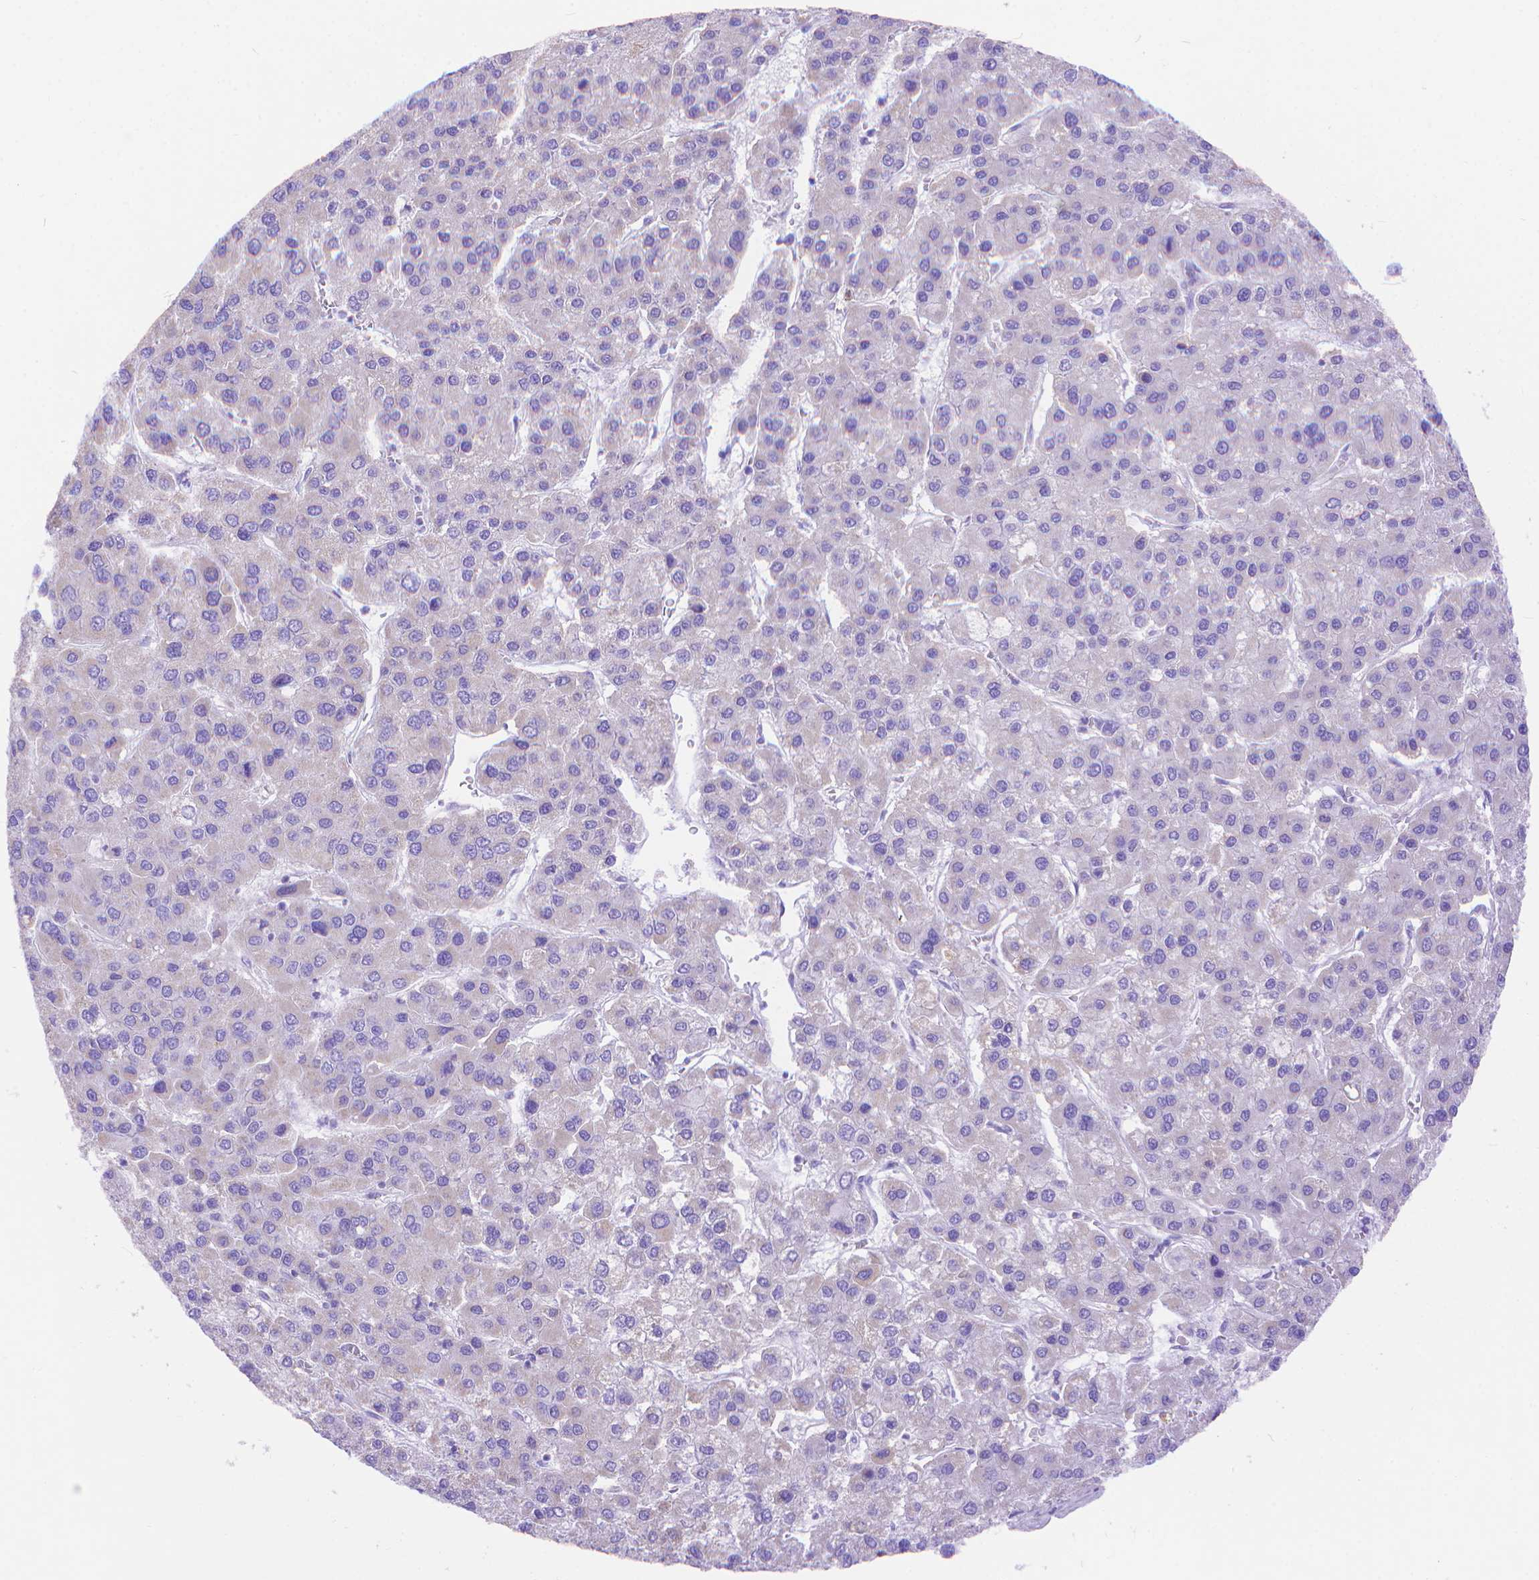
{"staining": {"intensity": "negative", "quantity": "none", "location": "none"}, "tissue": "liver cancer", "cell_type": "Tumor cells", "image_type": "cancer", "snomed": [{"axis": "morphology", "description": "Carcinoma, Hepatocellular, NOS"}, {"axis": "topography", "description": "Liver"}], "caption": "High power microscopy histopathology image of an immunohistochemistry histopathology image of liver cancer, revealing no significant positivity in tumor cells.", "gene": "DHRS2", "patient": {"sex": "female", "age": 41}}